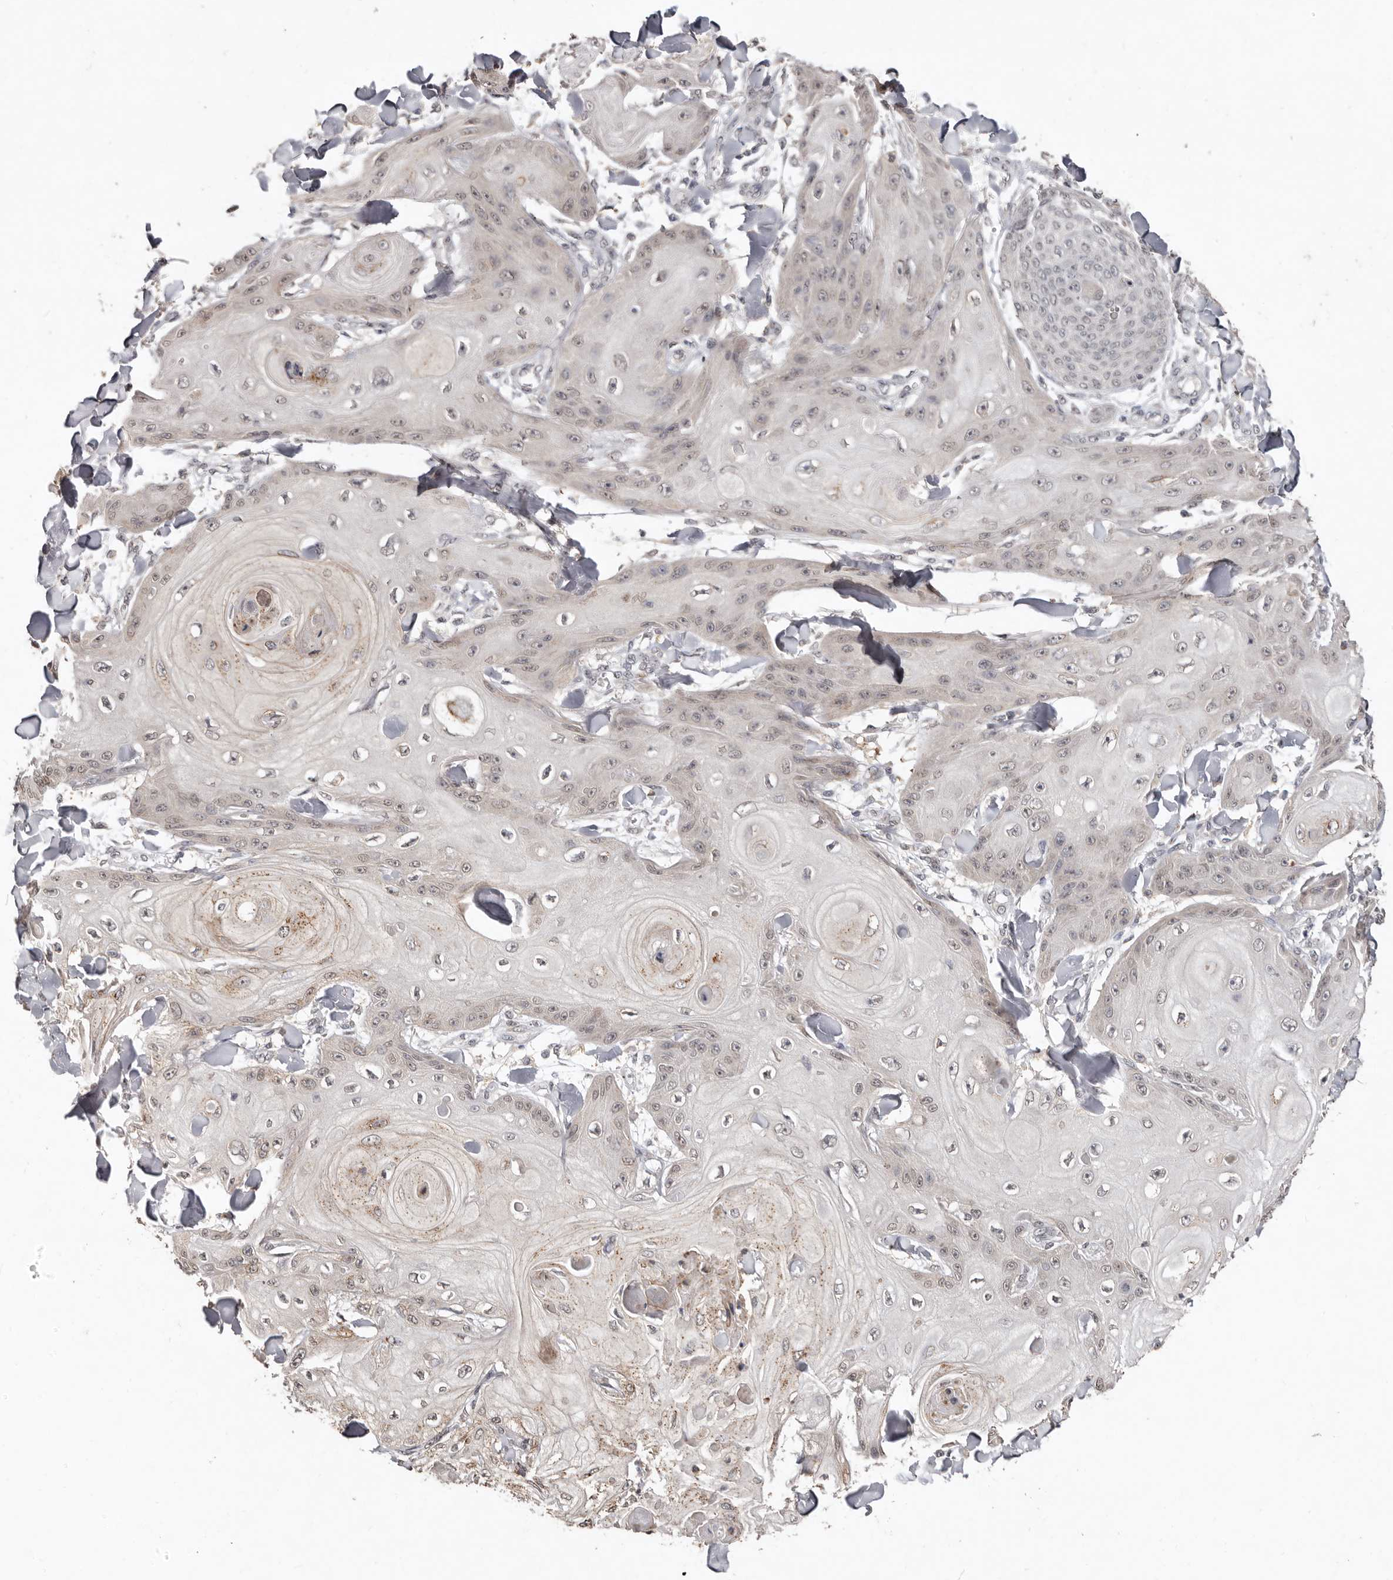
{"staining": {"intensity": "negative", "quantity": "none", "location": "none"}, "tissue": "skin cancer", "cell_type": "Tumor cells", "image_type": "cancer", "snomed": [{"axis": "morphology", "description": "Squamous cell carcinoma, NOS"}, {"axis": "topography", "description": "Skin"}], "caption": "Tumor cells show no significant staining in skin squamous cell carcinoma.", "gene": "SULT1E1", "patient": {"sex": "male", "age": 74}}